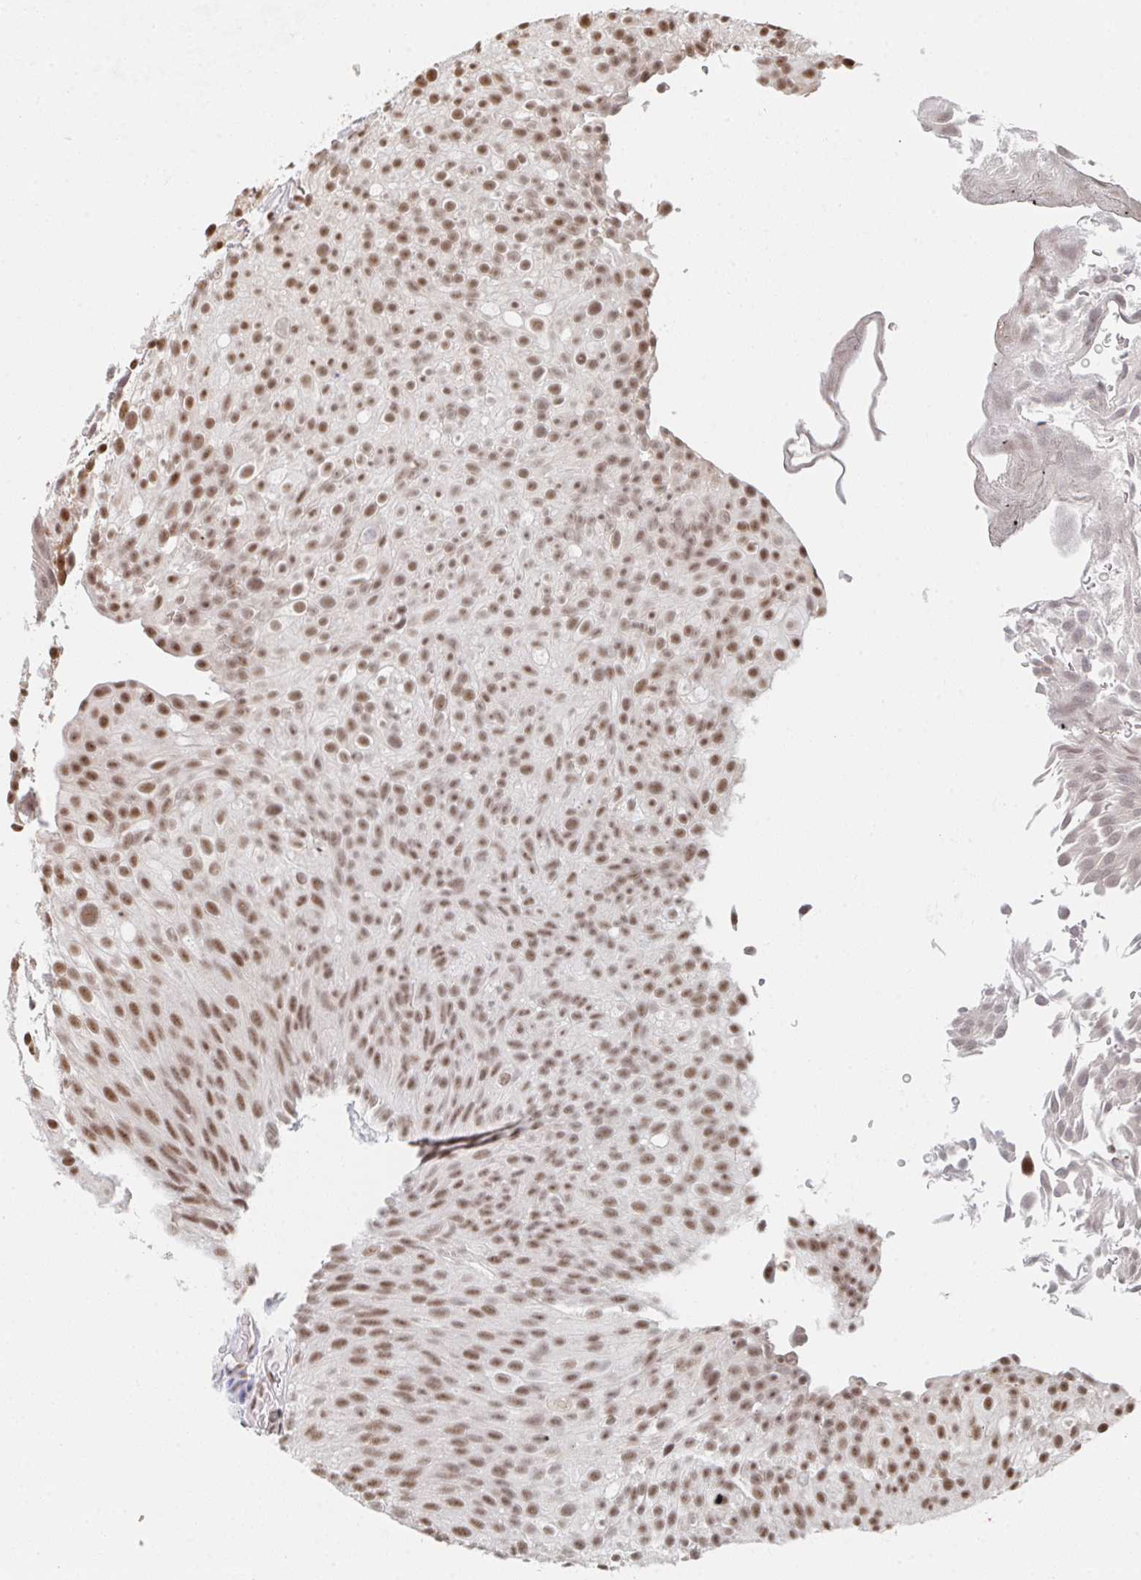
{"staining": {"intensity": "moderate", "quantity": ">75%", "location": "nuclear"}, "tissue": "urothelial cancer", "cell_type": "Tumor cells", "image_type": "cancer", "snomed": [{"axis": "morphology", "description": "Urothelial carcinoma, Low grade"}, {"axis": "topography", "description": "Urinary bladder"}], "caption": "Brown immunohistochemical staining in human urothelial cancer shows moderate nuclear expression in about >75% of tumor cells.", "gene": "MBNL1", "patient": {"sex": "male", "age": 78}}